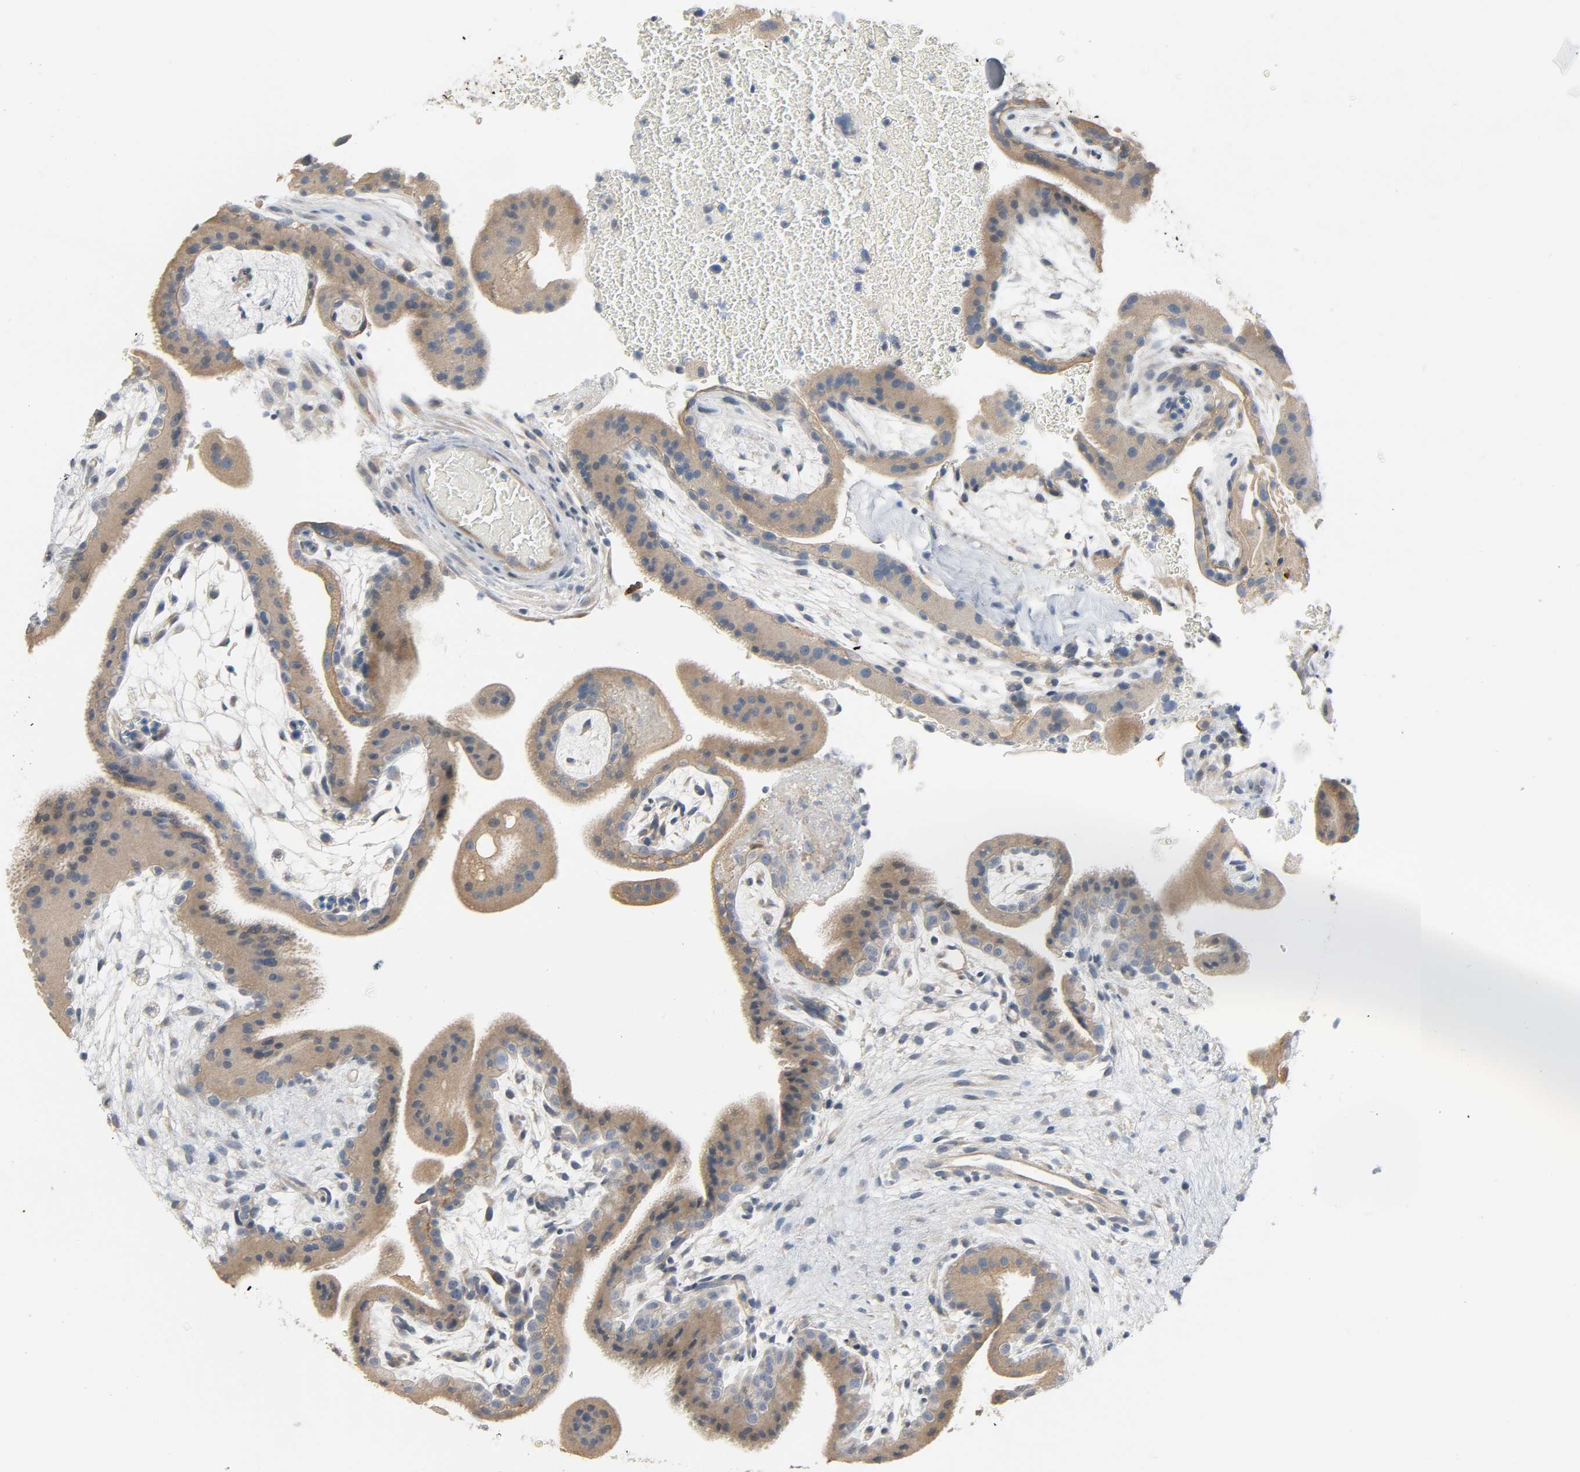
{"staining": {"intensity": "weak", "quantity": ">75%", "location": "cytoplasmic/membranous"}, "tissue": "placenta", "cell_type": "Trophoblastic cells", "image_type": "normal", "snomed": [{"axis": "morphology", "description": "Normal tissue, NOS"}, {"axis": "topography", "description": "Placenta"}], "caption": "A micrograph of human placenta stained for a protein shows weak cytoplasmic/membranous brown staining in trophoblastic cells.", "gene": "LIMCH1", "patient": {"sex": "female", "age": 19}}